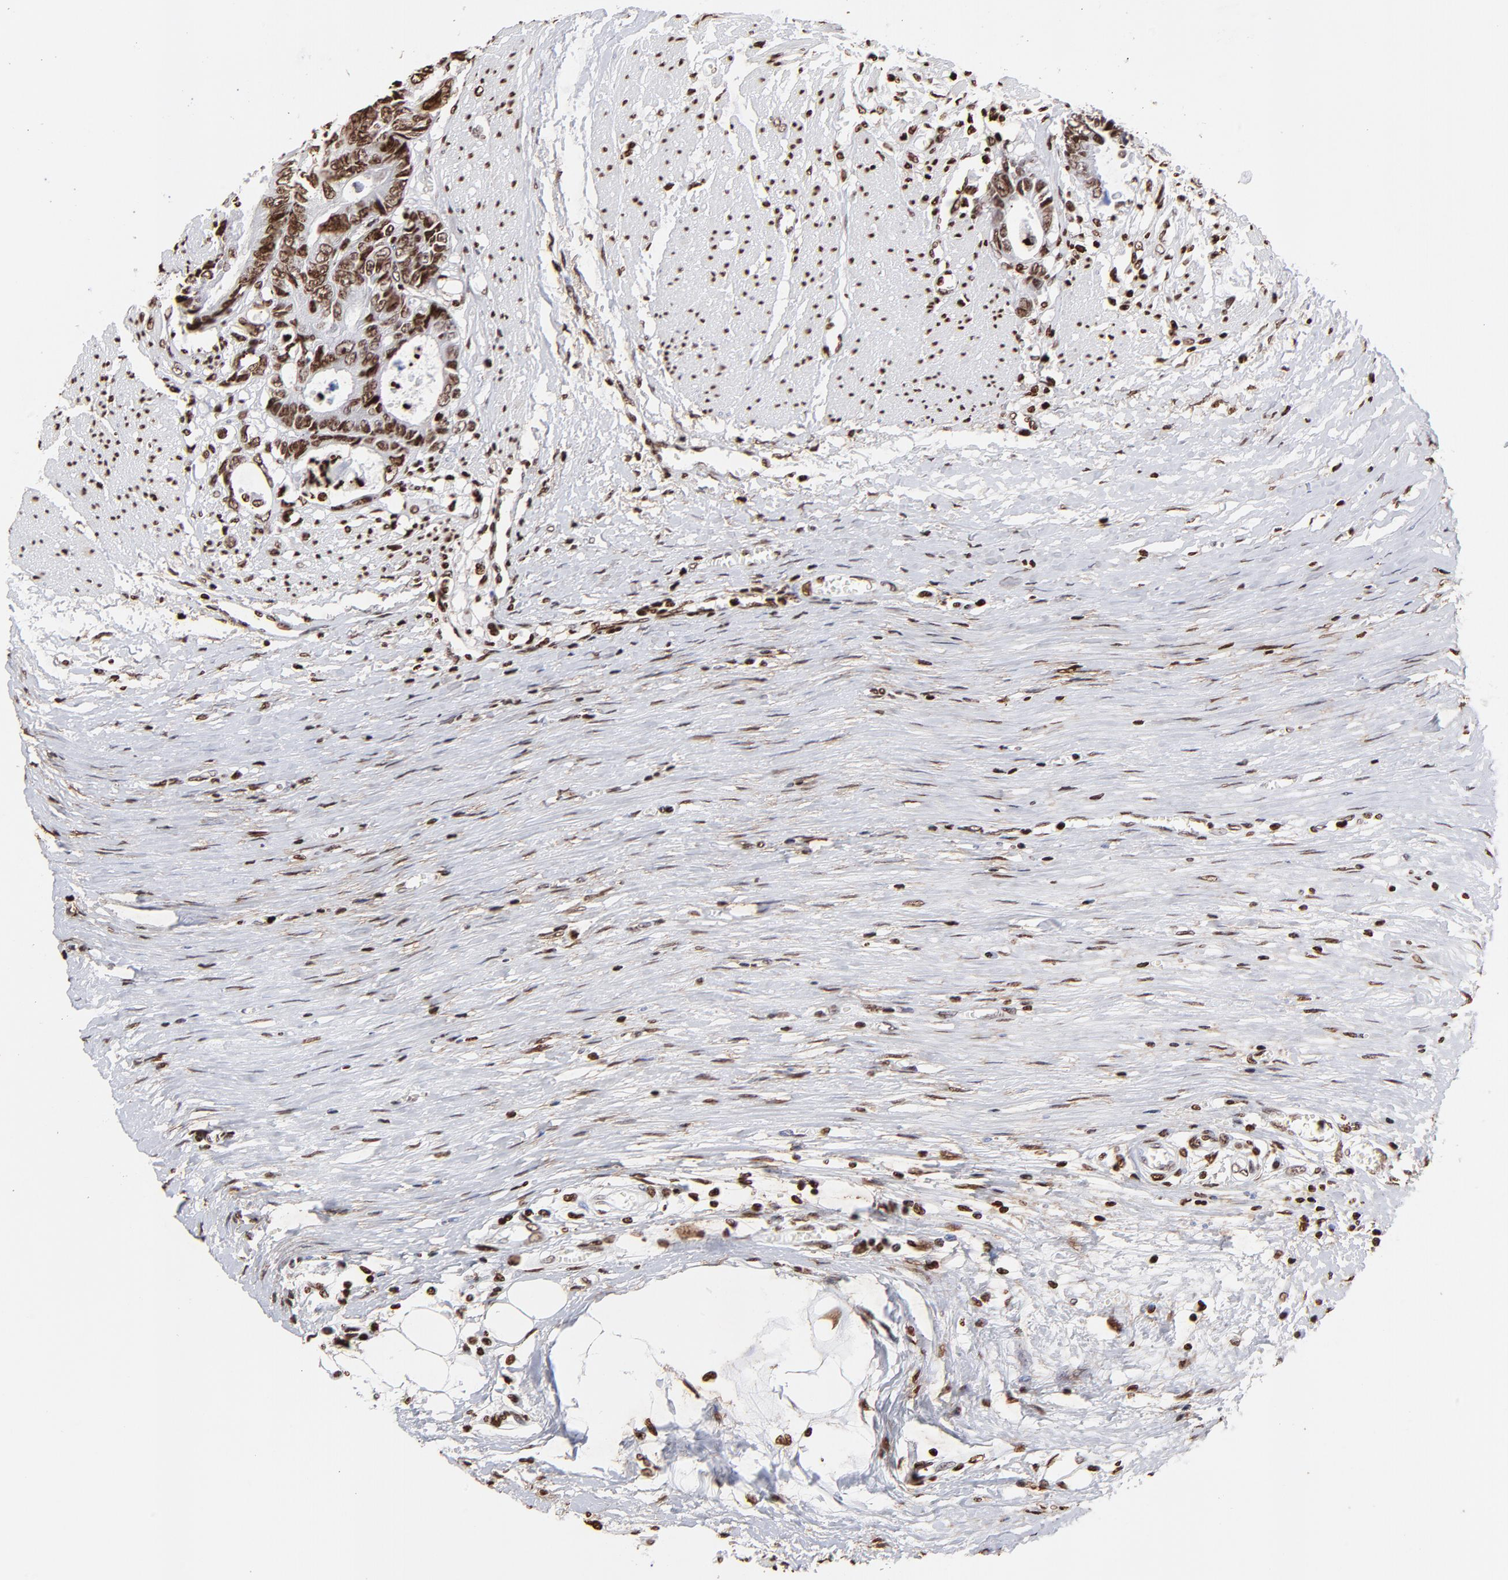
{"staining": {"intensity": "strong", "quantity": ">75%", "location": "nuclear"}, "tissue": "colorectal cancer", "cell_type": "Tumor cells", "image_type": "cancer", "snomed": [{"axis": "morphology", "description": "Adenocarcinoma, NOS"}, {"axis": "topography", "description": "Rectum"}], "caption": "DAB immunohistochemical staining of colorectal adenocarcinoma shows strong nuclear protein staining in approximately >75% of tumor cells.", "gene": "FBH1", "patient": {"sex": "female", "age": 98}}